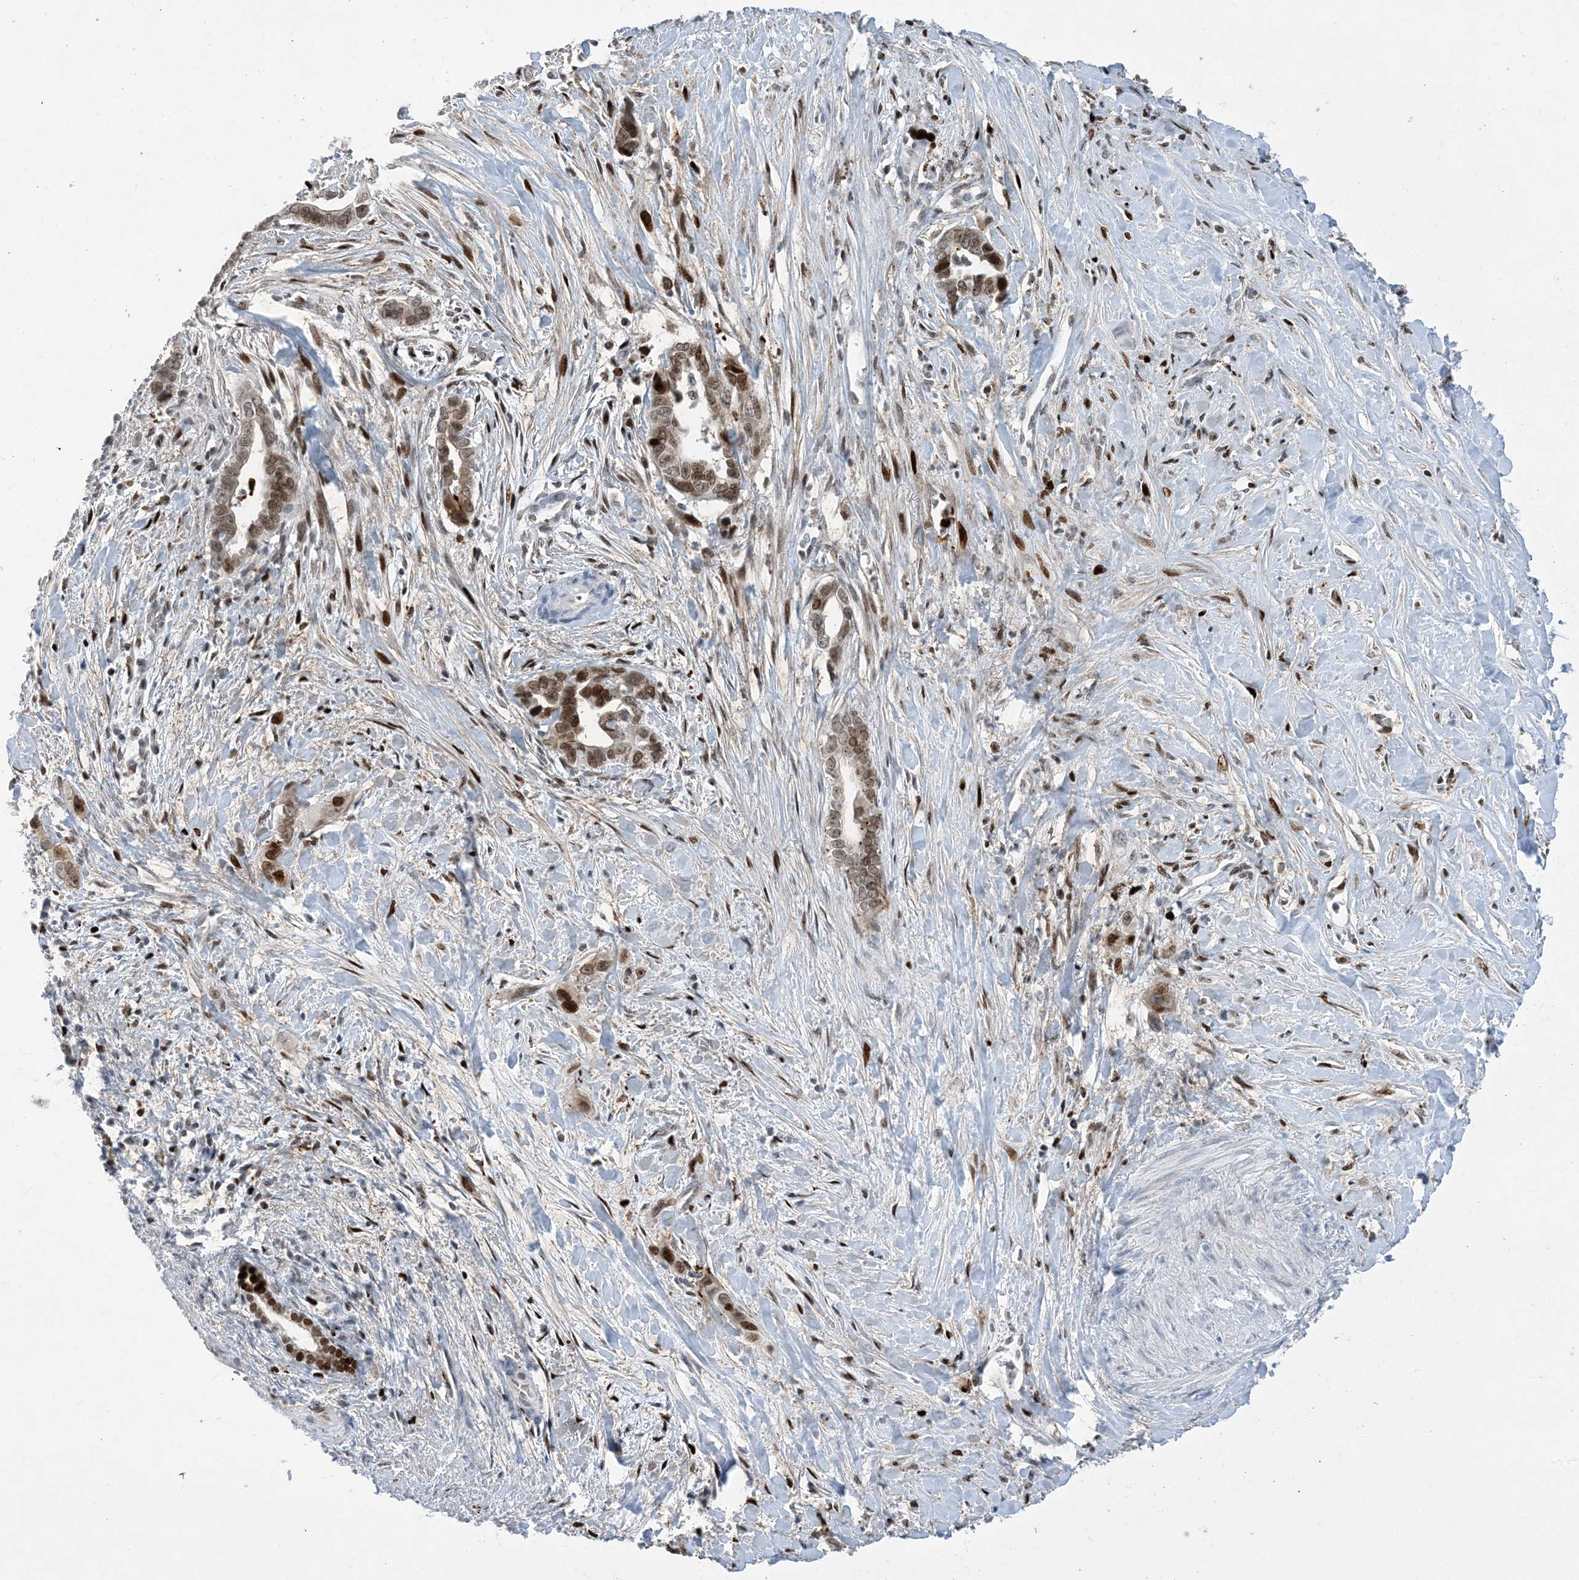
{"staining": {"intensity": "strong", "quantity": "25%-75%", "location": "nuclear"}, "tissue": "liver cancer", "cell_type": "Tumor cells", "image_type": "cancer", "snomed": [{"axis": "morphology", "description": "Cholangiocarcinoma"}, {"axis": "topography", "description": "Liver"}], "caption": "Tumor cells reveal high levels of strong nuclear staining in about 25%-75% of cells in liver cancer (cholangiocarcinoma). Nuclei are stained in blue.", "gene": "SLC25A53", "patient": {"sex": "female", "age": 79}}